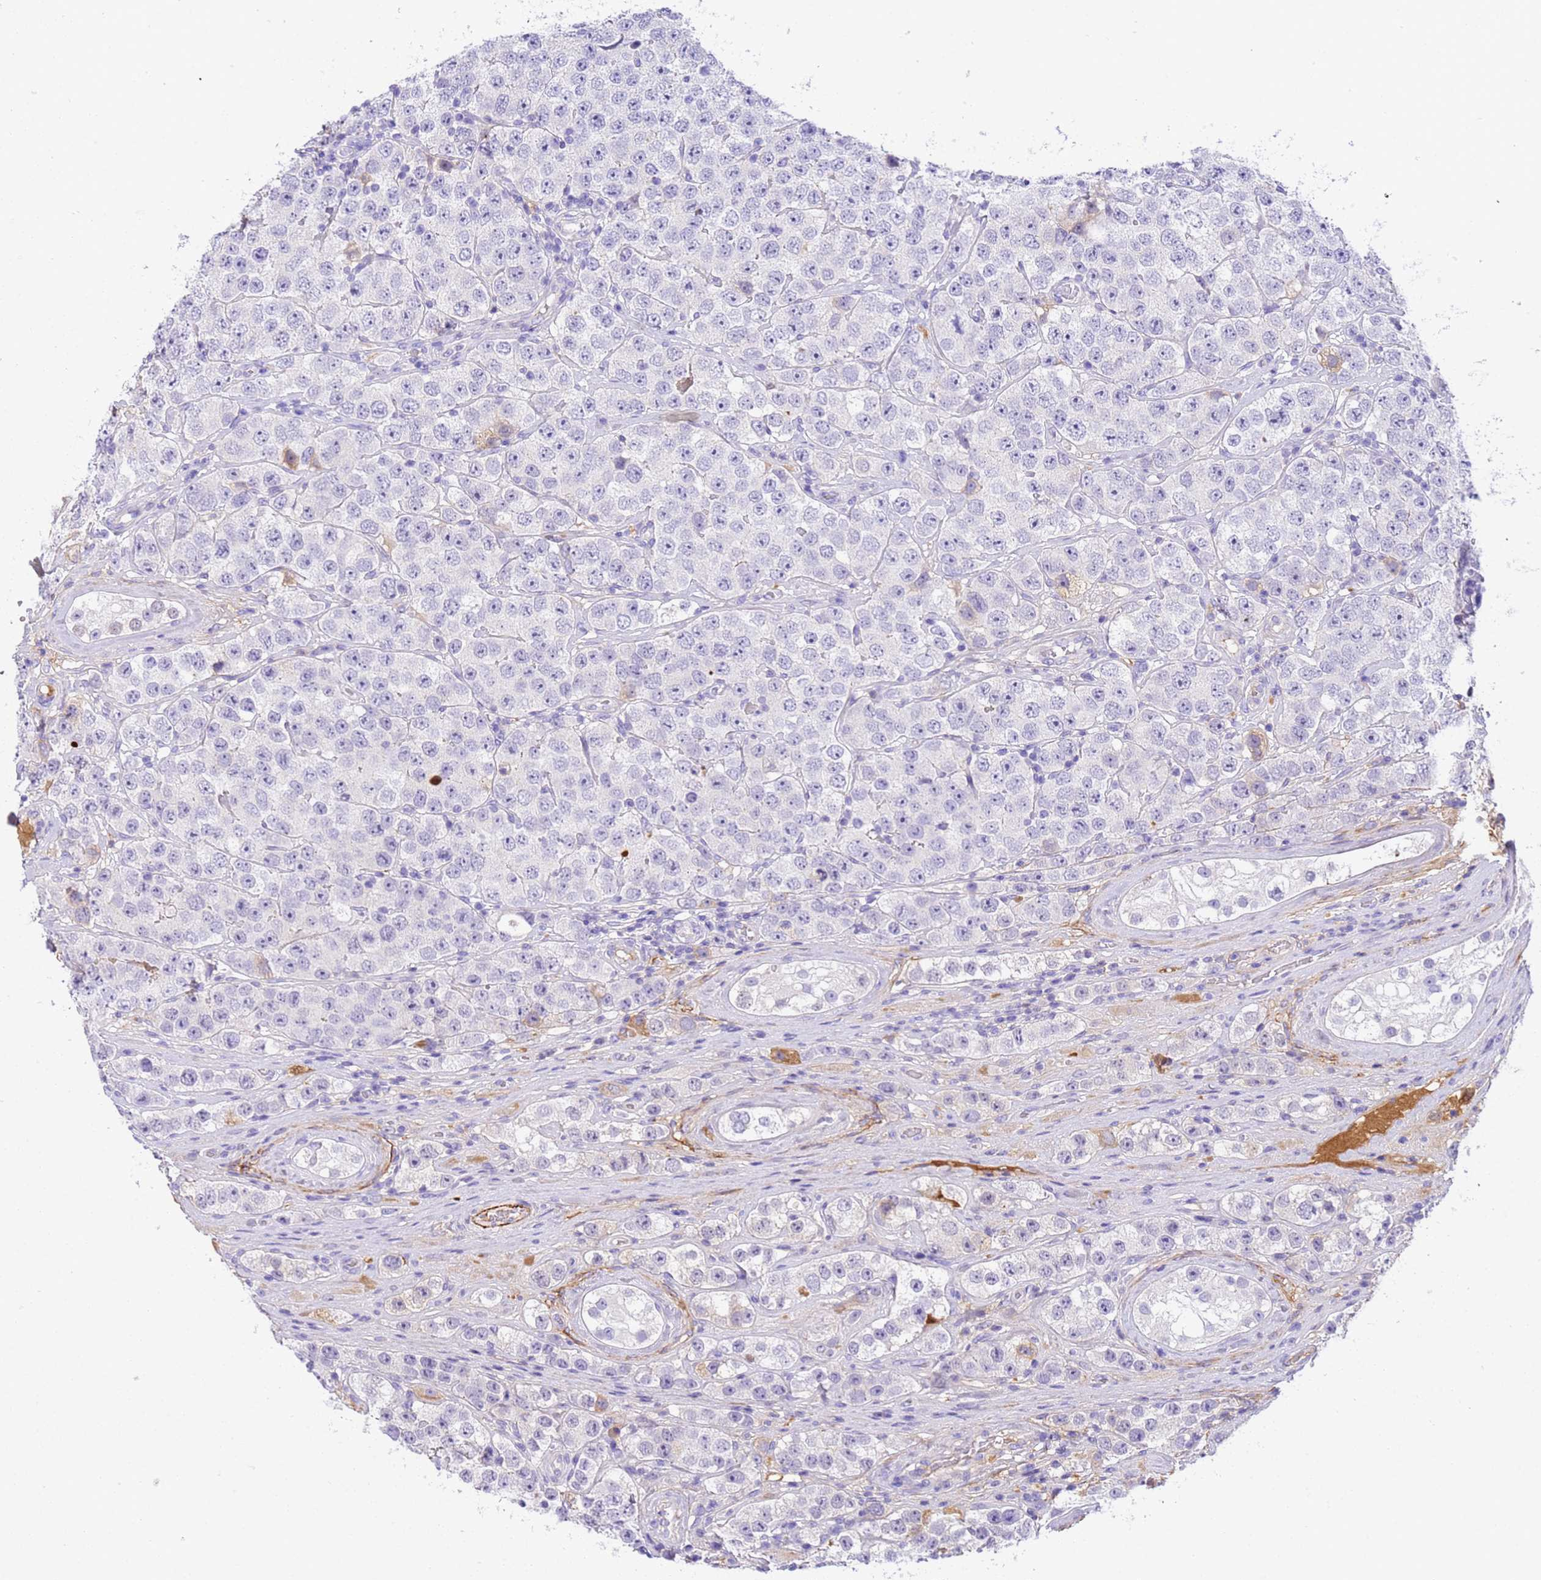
{"staining": {"intensity": "negative", "quantity": "none", "location": "none"}, "tissue": "testis cancer", "cell_type": "Tumor cells", "image_type": "cancer", "snomed": [{"axis": "morphology", "description": "Seminoma, NOS"}, {"axis": "topography", "description": "Testis"}], "caption": "Human seminoma (testis) stained for a protein using immunohistochemistry (IHC) displays no positivity in tumor cells.", "gene": "CFHR2", "patient": {"sex": "male", "age": 28}}